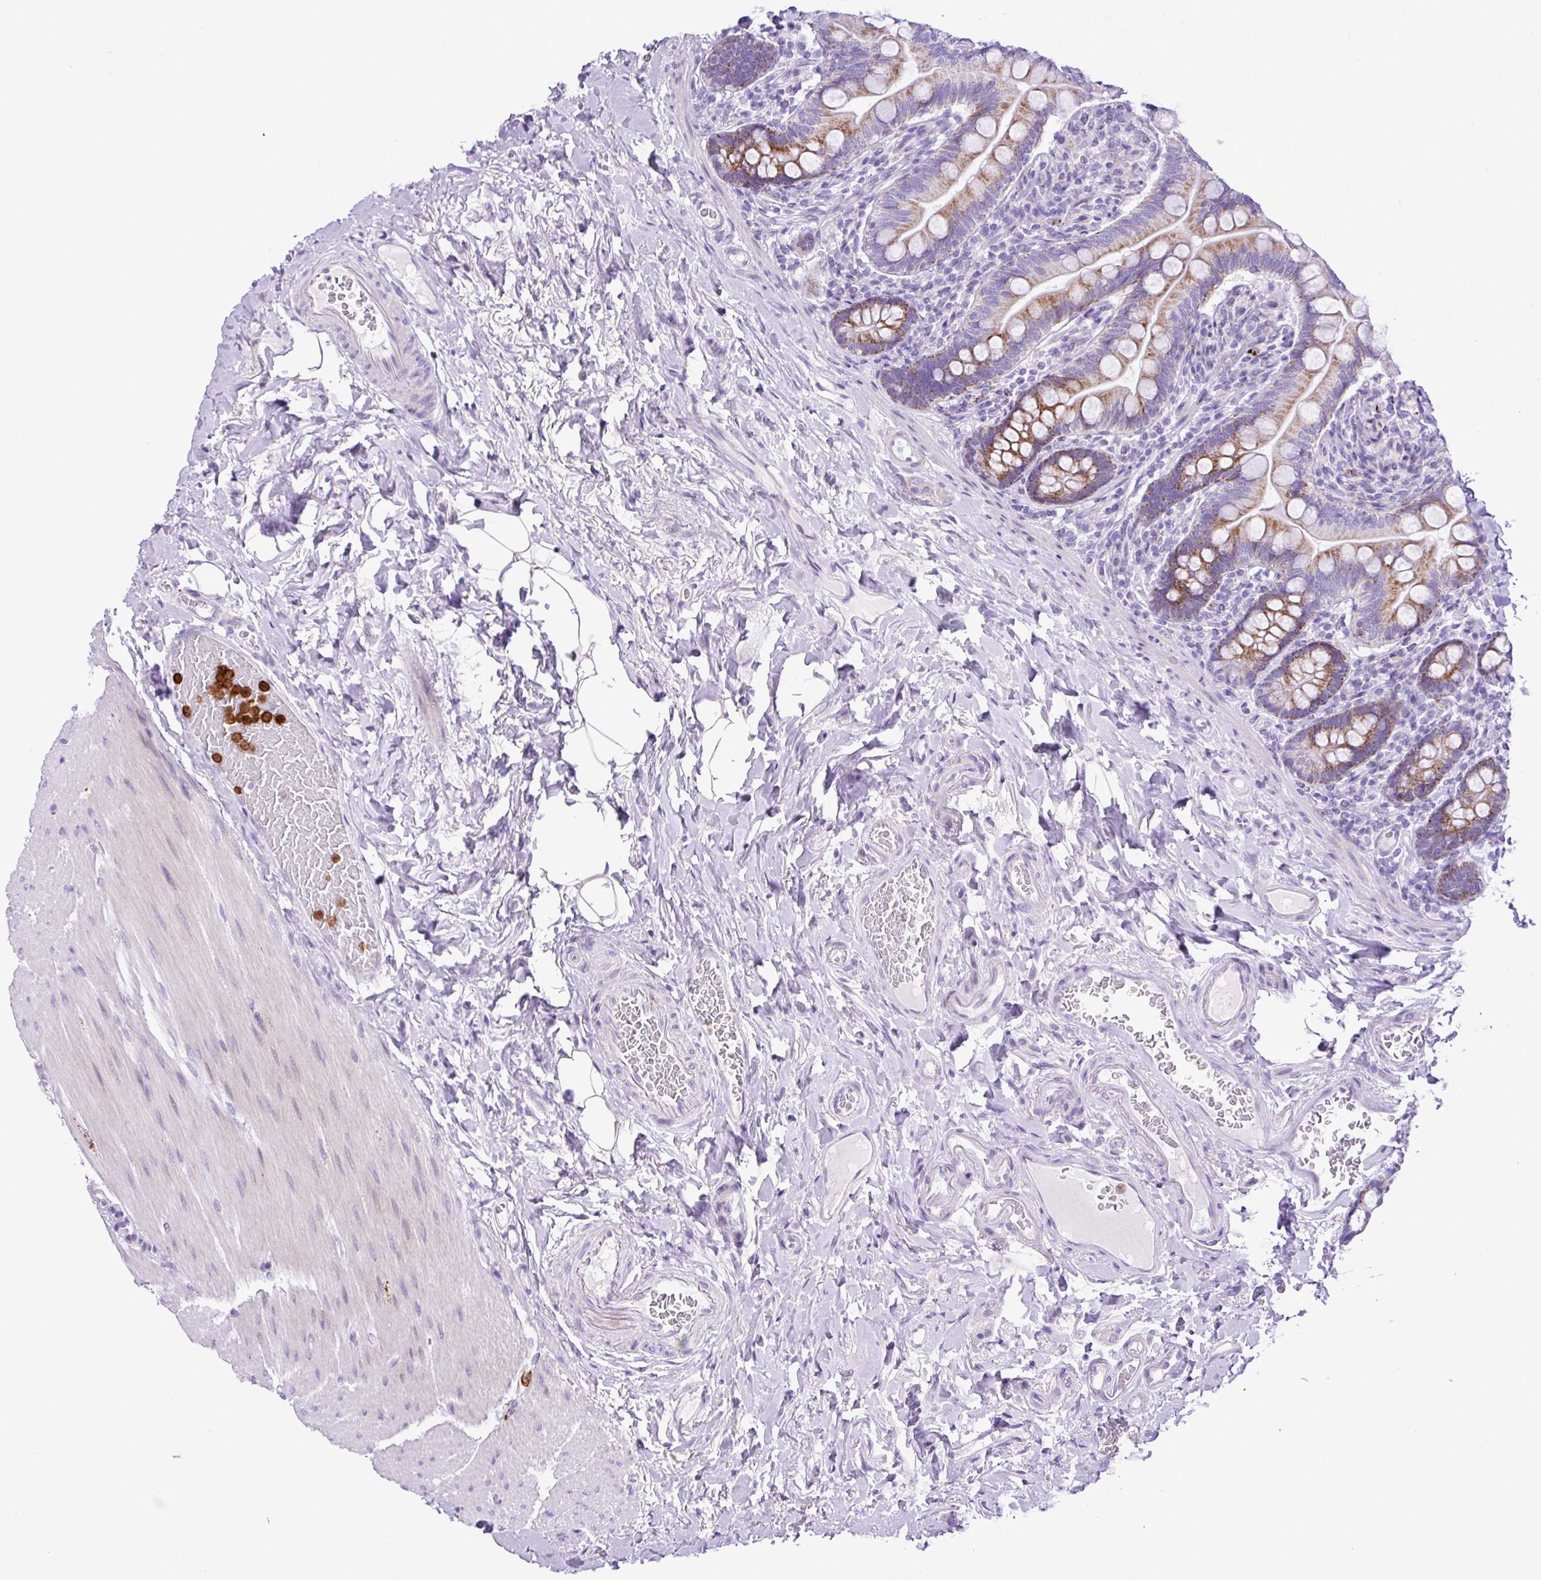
{"staining": {"intensity": "moderate", "quantity": ">75%", "location": "cytoplasmic/membranous"}, "tissue": "small intestine", "cell_type": "Glandular cells", "image_type": "normal", "snomed": [{"axis": "morphology", "description": "Normal tissue, NOS"}, {"axis": "topography", "description": "Small intestine"}], "caption": "Immunohistochemistry of unremarkable human small intestine demonstrates medium levels of moderate cytoplasmic/membranous expression in about >75% of glandular cells. (Stains: DAB in brown, nuclei in blue, Microscopy: brightfield microscopy at high magnification).", "gene": "RCAN2", "patient": {"sex": "female", "age": 64}}